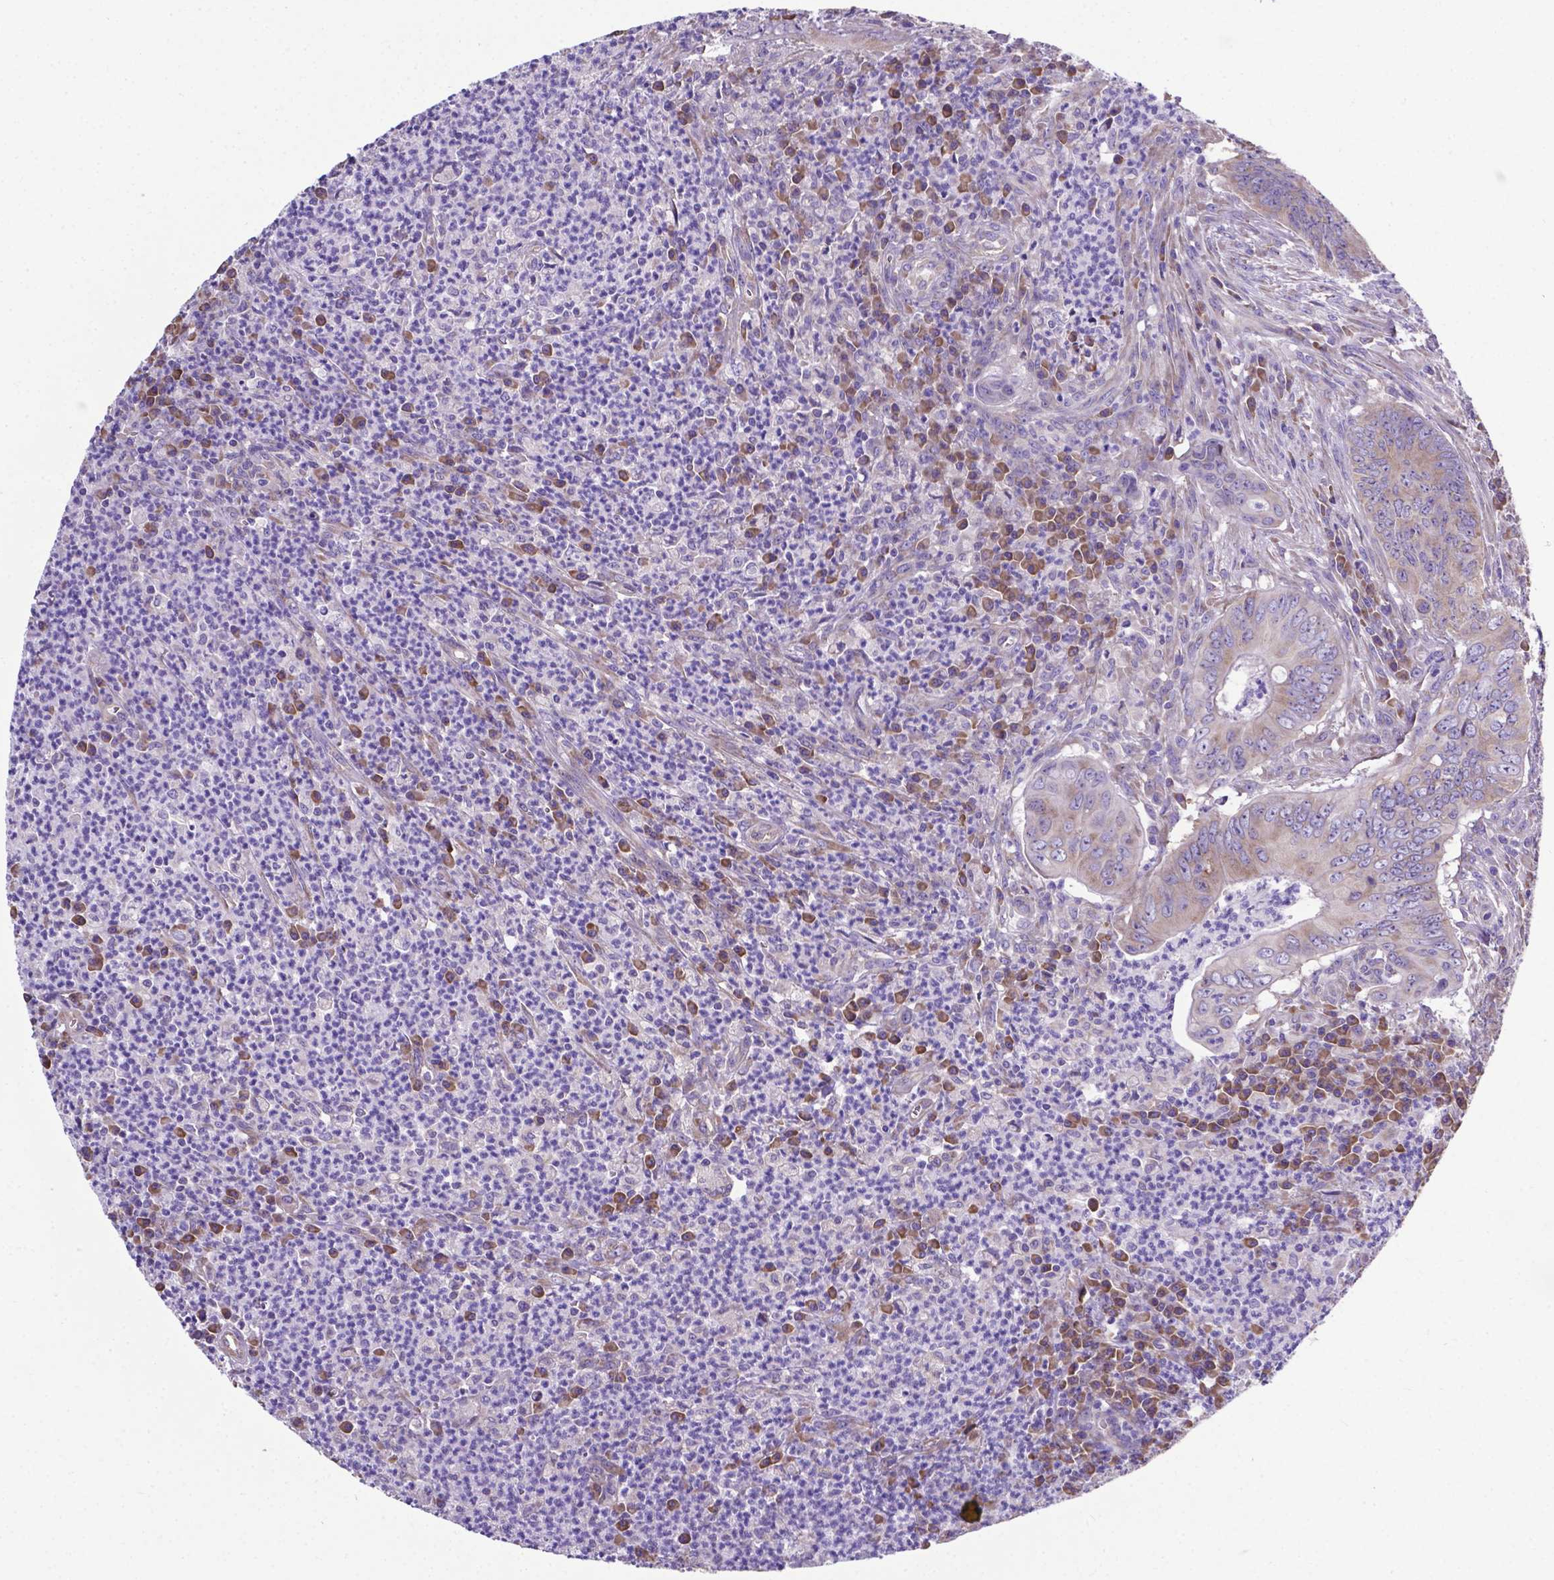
{"staining": {"intensity": "weak", "quantity": ">75%", "location": "cytoplasmic/membranous"}, "tissue": "colorectal cancer", "cell_type": "Tumor cells", "image_type": "cancer", "snomed": [{"axis": "morphology", "description": "Adenocarcinoma, NOS"}, {"axis": "topography", "description": "Colon"}], "caption": "A histopathology image of human colorectal adenocarcinoma stained for a protein demonstrates weak cytoplasmic/membranous brown staining in tumor cells. The staining is performed using DAB (3,3'-diaminobenzidine) brown chromogen to label protein expression. The nuclei are counter-stained blue using hematoxylin.", "gene": "RPL6", "patient": {"sex": "female", "age": 74}}